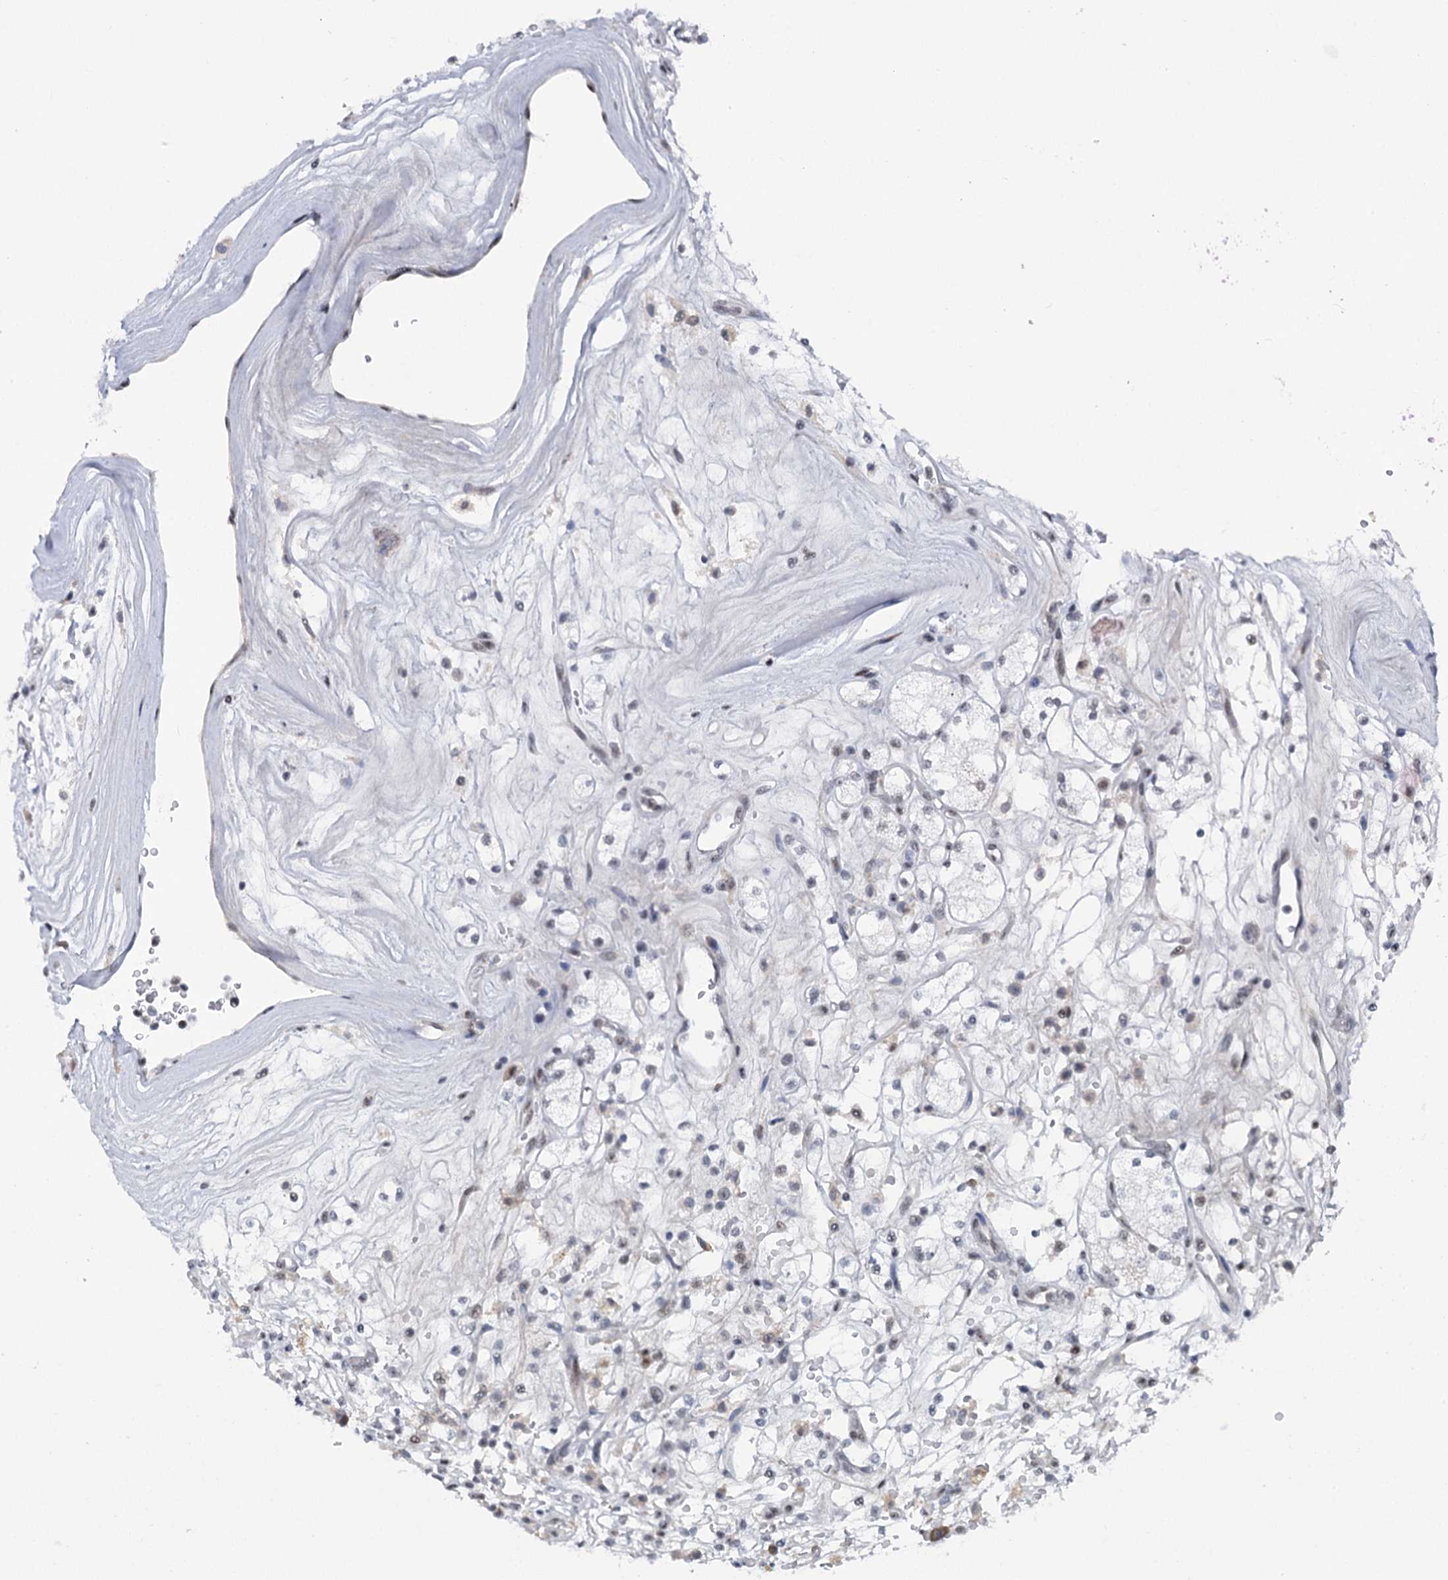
{"staining": {"intensity": "weak", "quantity": "25%-75%", "location": "nuclear"}, "tissue": "renal cancer", "cell_type": "Tumor cells", "image_type": "cancer", "snomed": [{"axis": "morphology", "description": "Adenocarcinoma, NOS"}, {"axis": "topography", "description": "Kidney"}], "caption": "A brown stain labels weak nuclear staining of a protein in human renal cancer (adenocarcinoma) tumor cells. (Stains: DAB in brown, nuclei in blue, Microscopy: brightfield microscopy at high magnification).", "gene": "SREK1", "patient": {"sex": "male", "age": 77}}